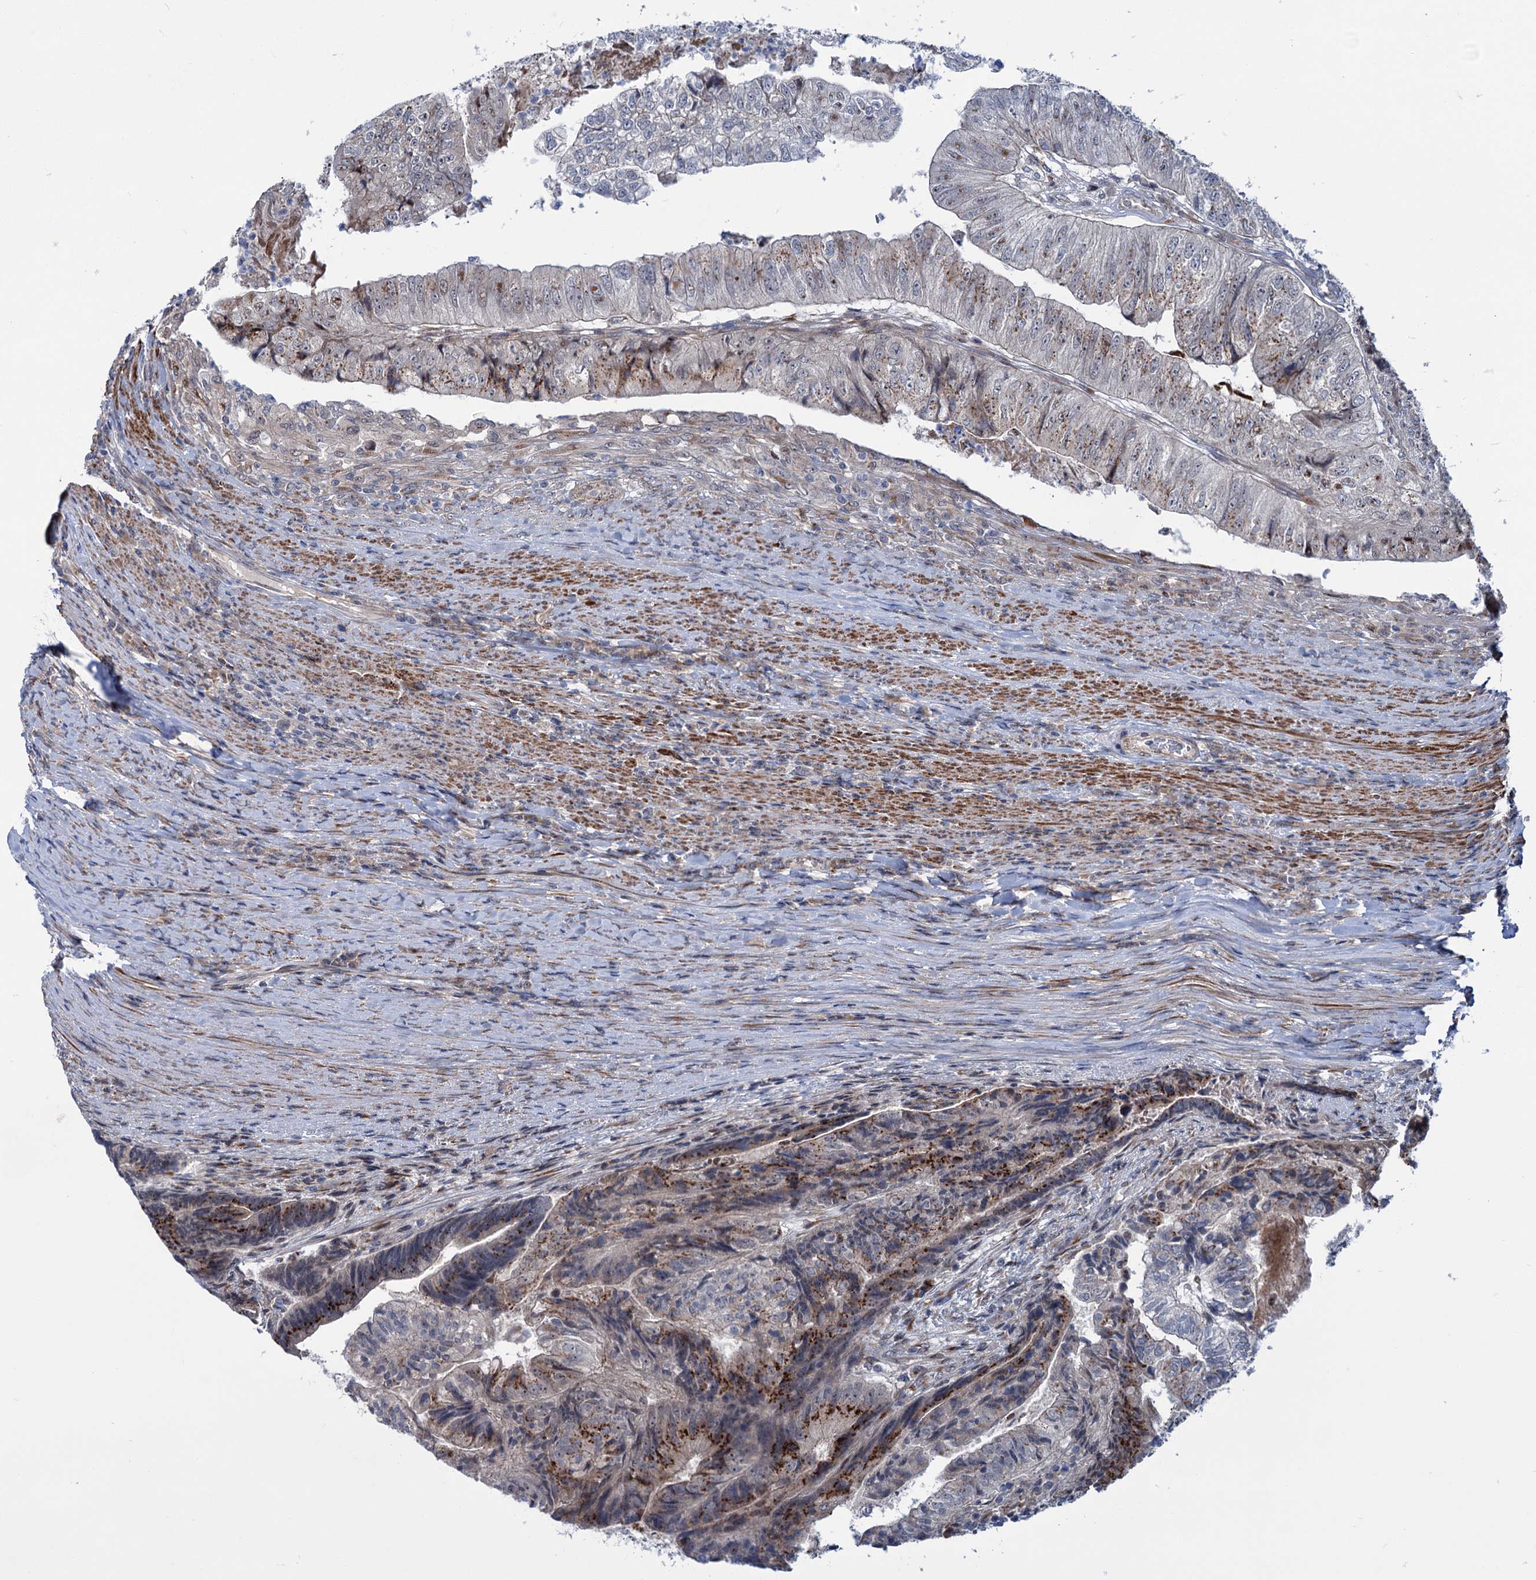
{"staining": {"intensity": "strong", "quantity": "<25%", "location": "cytoplasmic/membranous"}, "tissue": "colorectal cancer", "cell_type": "Tumor cells", "image_type": "cancer", "snomed": [{"axis": "morphology", "description": "Adenocarcinoma, NOS"}, {"axis": "topography", "description": "Colon"}], "caption": "IHC histopathology image of neoplastic tissue: adenocarcinoma (colorectal) stained using IHC demonstrates medium levels of strong protein expression localized specifically in the cytoplasmic/membranous of tumor cells, appearing as a cytoplasmic/membranous brown color.", "gene": "ELP4", "patient": {"sex": "female", "age": 67}}